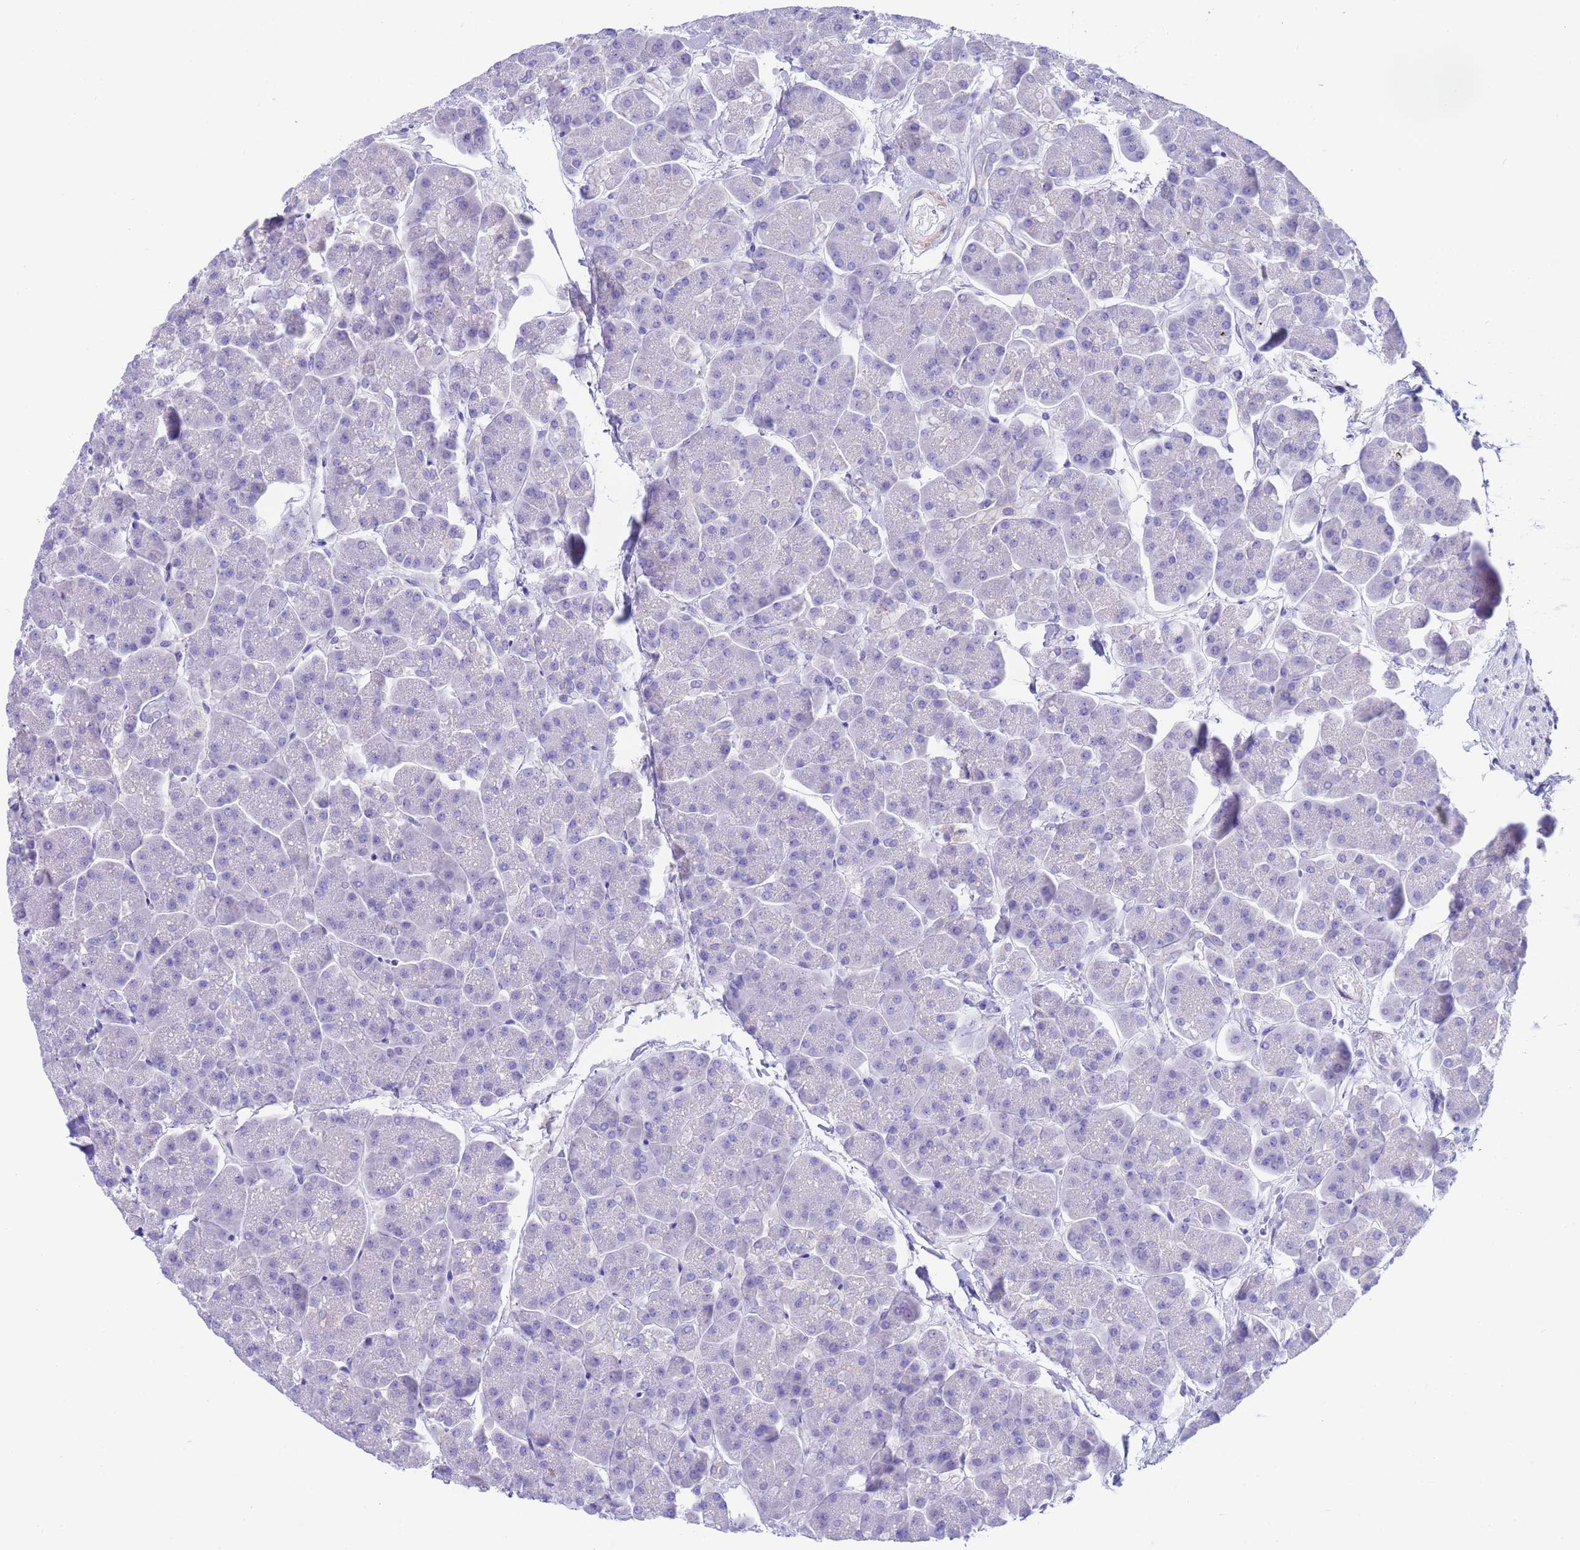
{"staining": {"intensity": "negative", "quantity": "none", "location": "none"}, "tissue": "pancreas", "cell_type": "Exocrine glandular cells", "image_type": "normal", "snomed": [{"axis": "morphology", "description": "Normal tissue, NOS"}, {"axis": "topography", "description": "Pancreas"}, {"axis": "topography", "description": "Peripheral nerve tissue"}], "caption": "This photomicrograph is of benign pancreas stained with IHC to label a protein in brown with the nuclei are counter-stained blue. There is no staining in exocrine glandular cells. (IHC, brightfield microscopy, high magnification).", "gene": "USP38", "patient": {"sex": "male", "age": 54}}